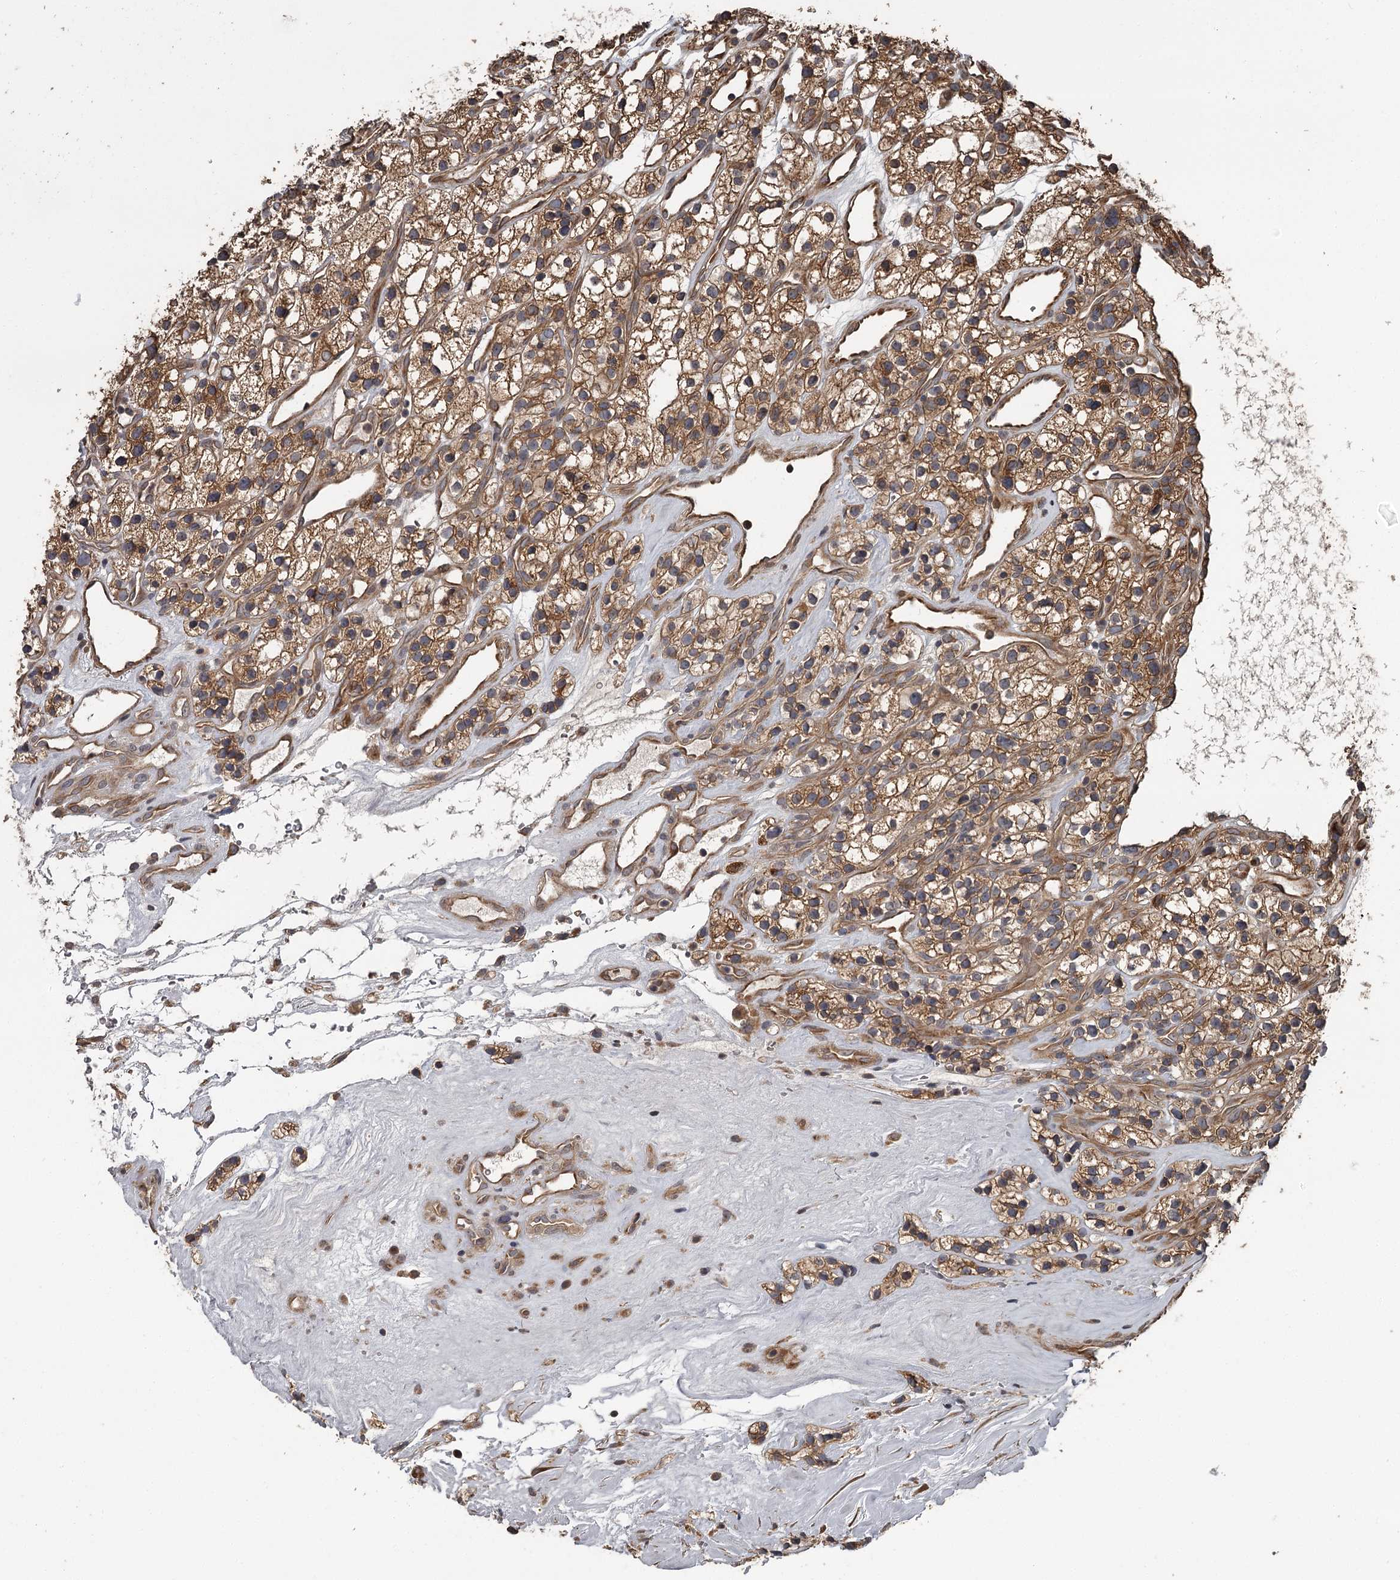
{"staining": {"intensity": "moderate", "quantity": ">75%", "location": "cytoplasmic/membranous"}, "tissue": "renal cancer", "cell_type": "Tumor cells", "image_type": "cancer", "snomed": [{"axis": "morphology", "description": "Adenocarcinoma, NOS"}, {"axis": "topography", "description": "Kidney"}], "caption": "Immunohistochemical staining of adenocarcinoma (renal) shows medium levels of moderate cytoplasmic/membranous protein staining in about >75% of tumor cells. (Stains: DAB (3,3'-diaminobenzidine) in brown, nuclei in blue, Microscopy: brightfield microscopy at high magnification).", "gene": "RAB21", "patient": {"sex": "female", "age": 57}}